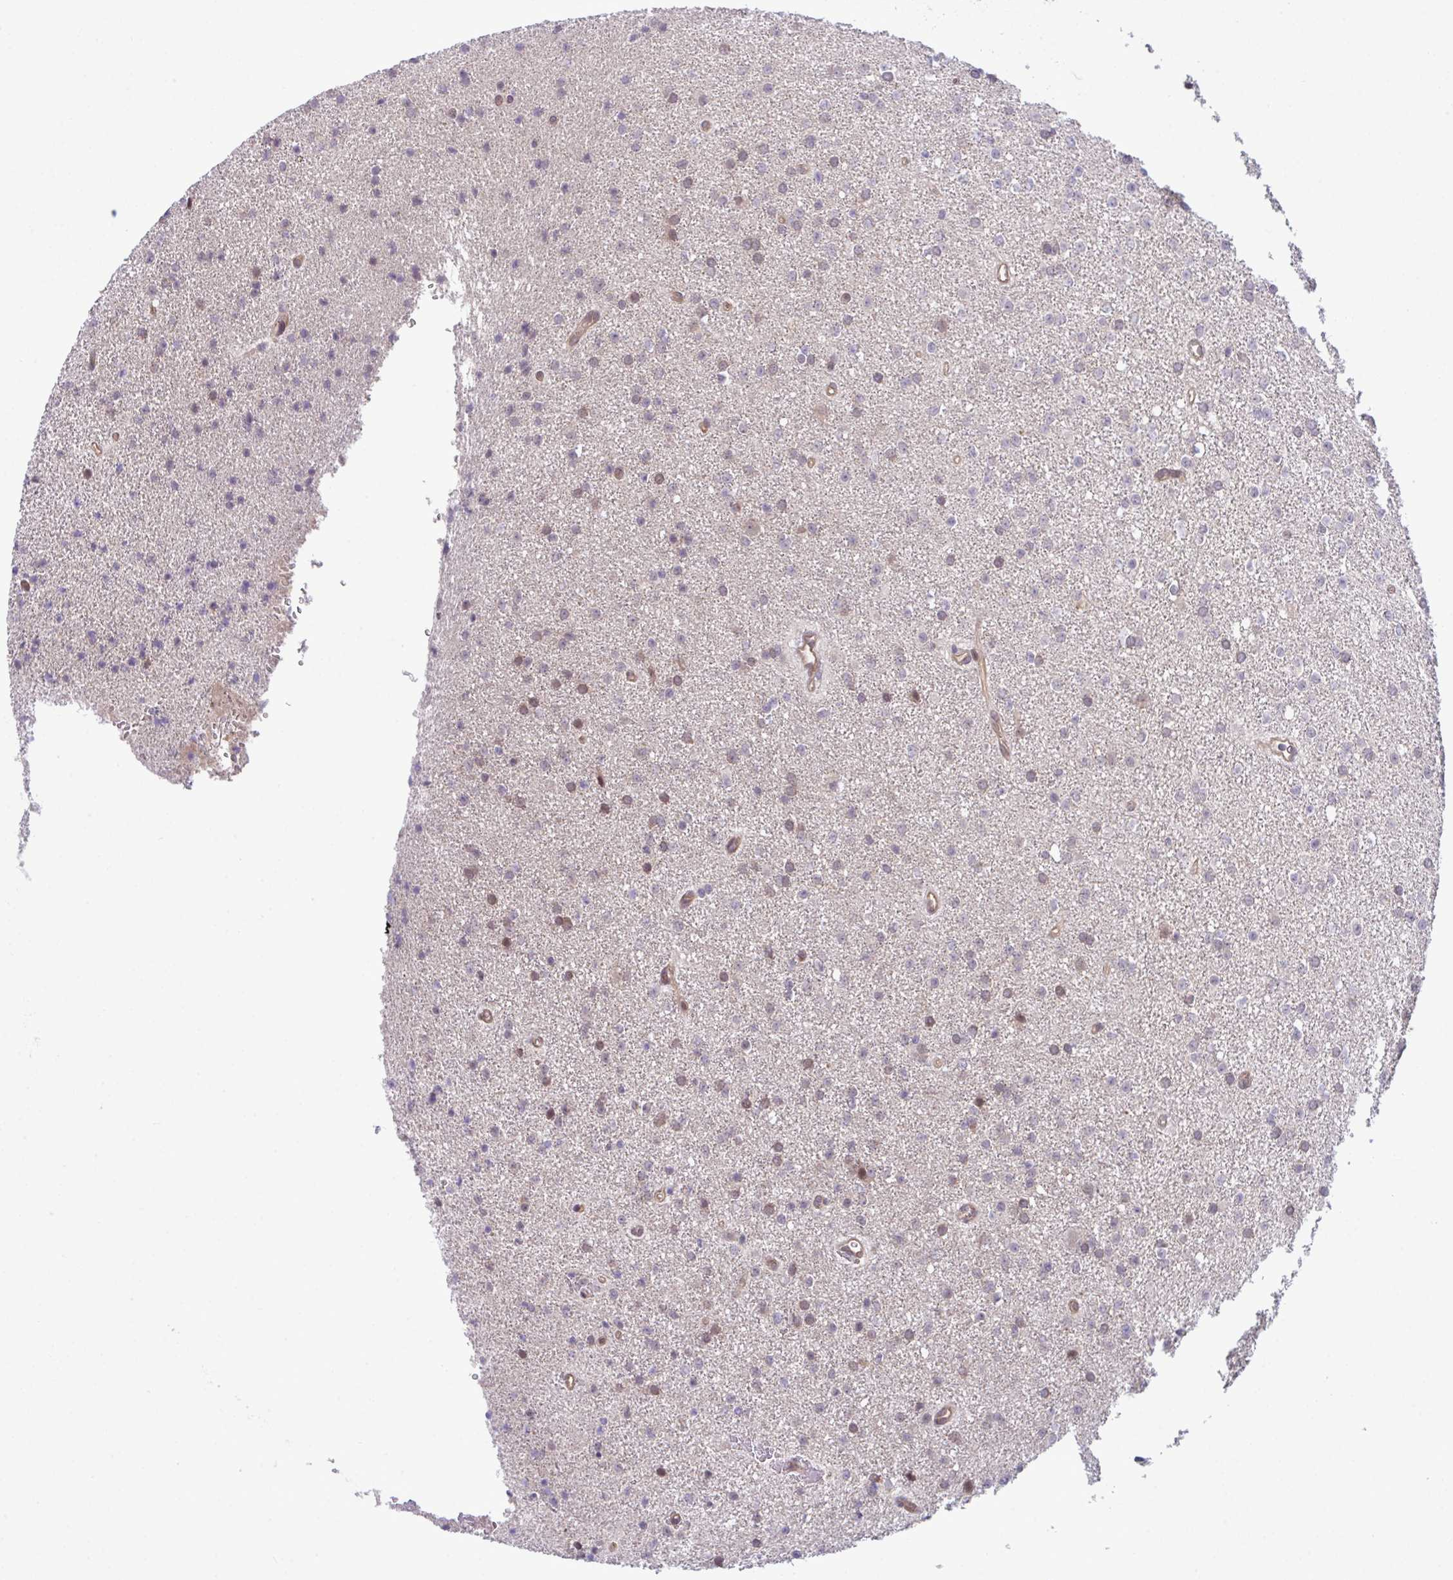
{"staining": {"intensity": "weak", "quantity": "<25%", "location": "cytoplasmic/membranous"}, "tissue": "glioma", "cell_type": "Tumor cells", "image_type": "cancer", "snomed": [{"axis": "morphology", "description": "Glioma, malignant, Low grade"}, {"axis": "topography", "description": "Brain"}], "caption": "DAB immunohistochemical staining of human glioma demonstrates no significant staining in tumor cells.", "gene": "CMPK1", "patient": {"sex": "female", "age": 34}}